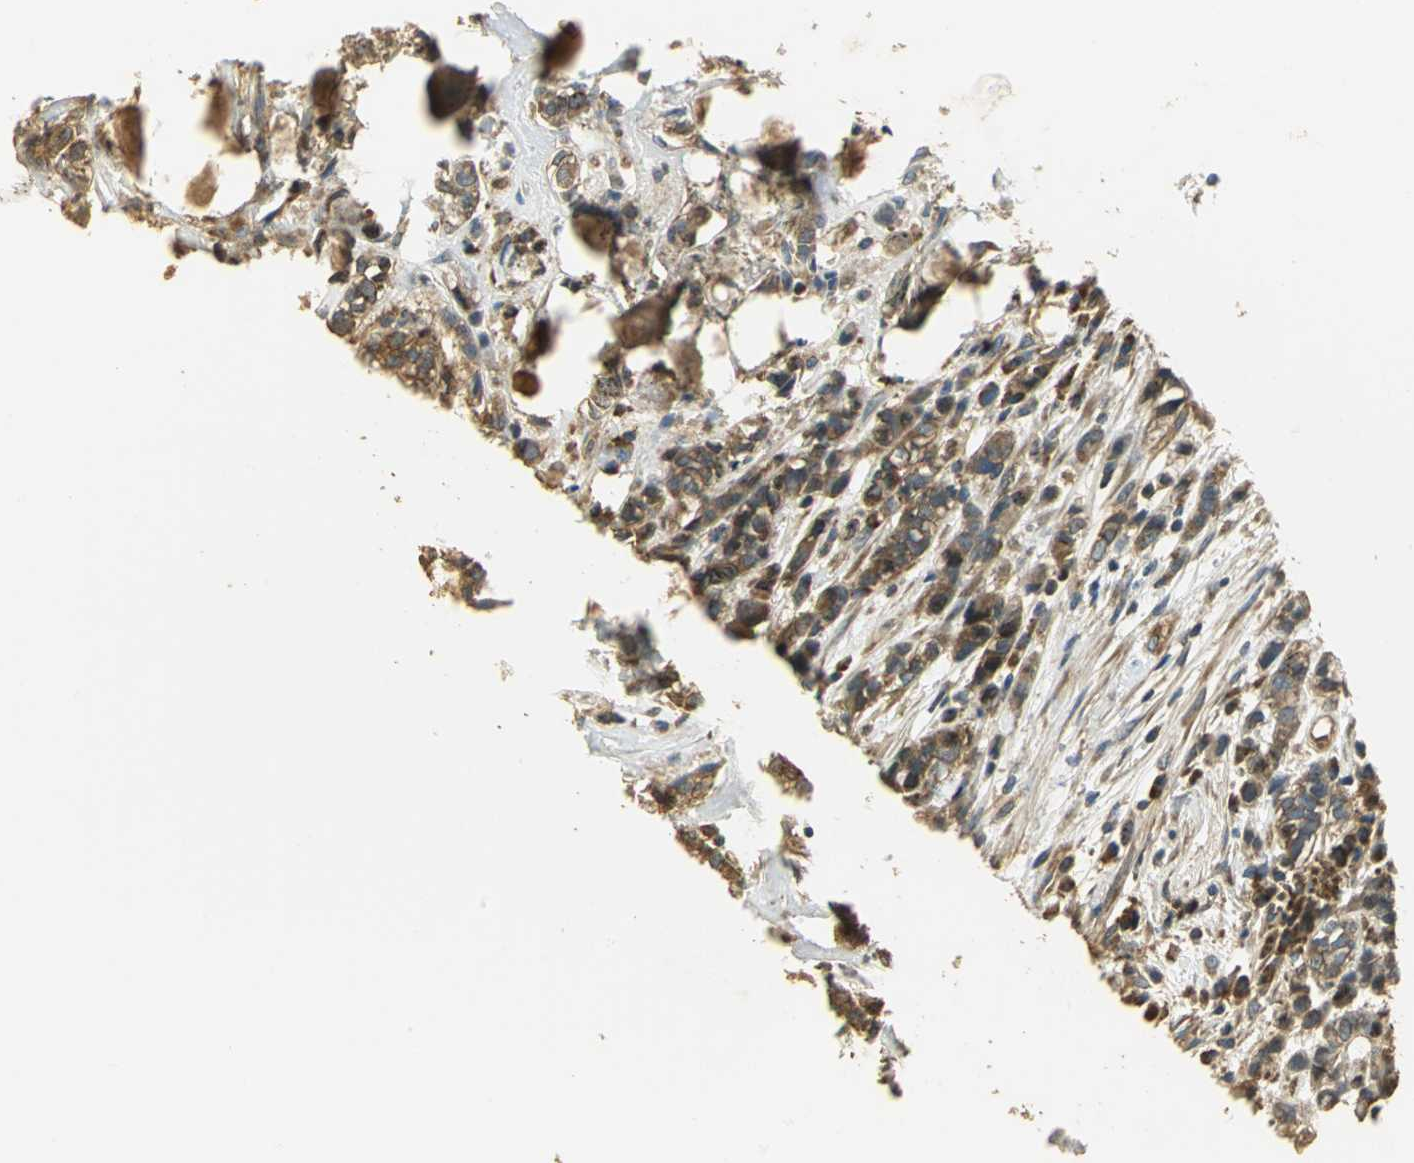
{"staining": {"intensity": "moderate", "quantity": ">75%", "location": "cytoplasmic/membranous"}, "tissue": "head and neck cancer", "cell_type": "Tumor cells", "image_type": "cancer", "snomed": [{"axis": "morphology", "description": "Adenocarcinoma, NOS"}, {"axis": "topography", "description": "Salivary gland"}, {"axis": "topography", "description": "Head-Neck"}], "caption": "Human adenocarcinoma (head and neck) stained with a protein marker shows moderate staining in tumor cells.", "gene": "RARS1", "patient": {"sex": "female", "age": 65}}